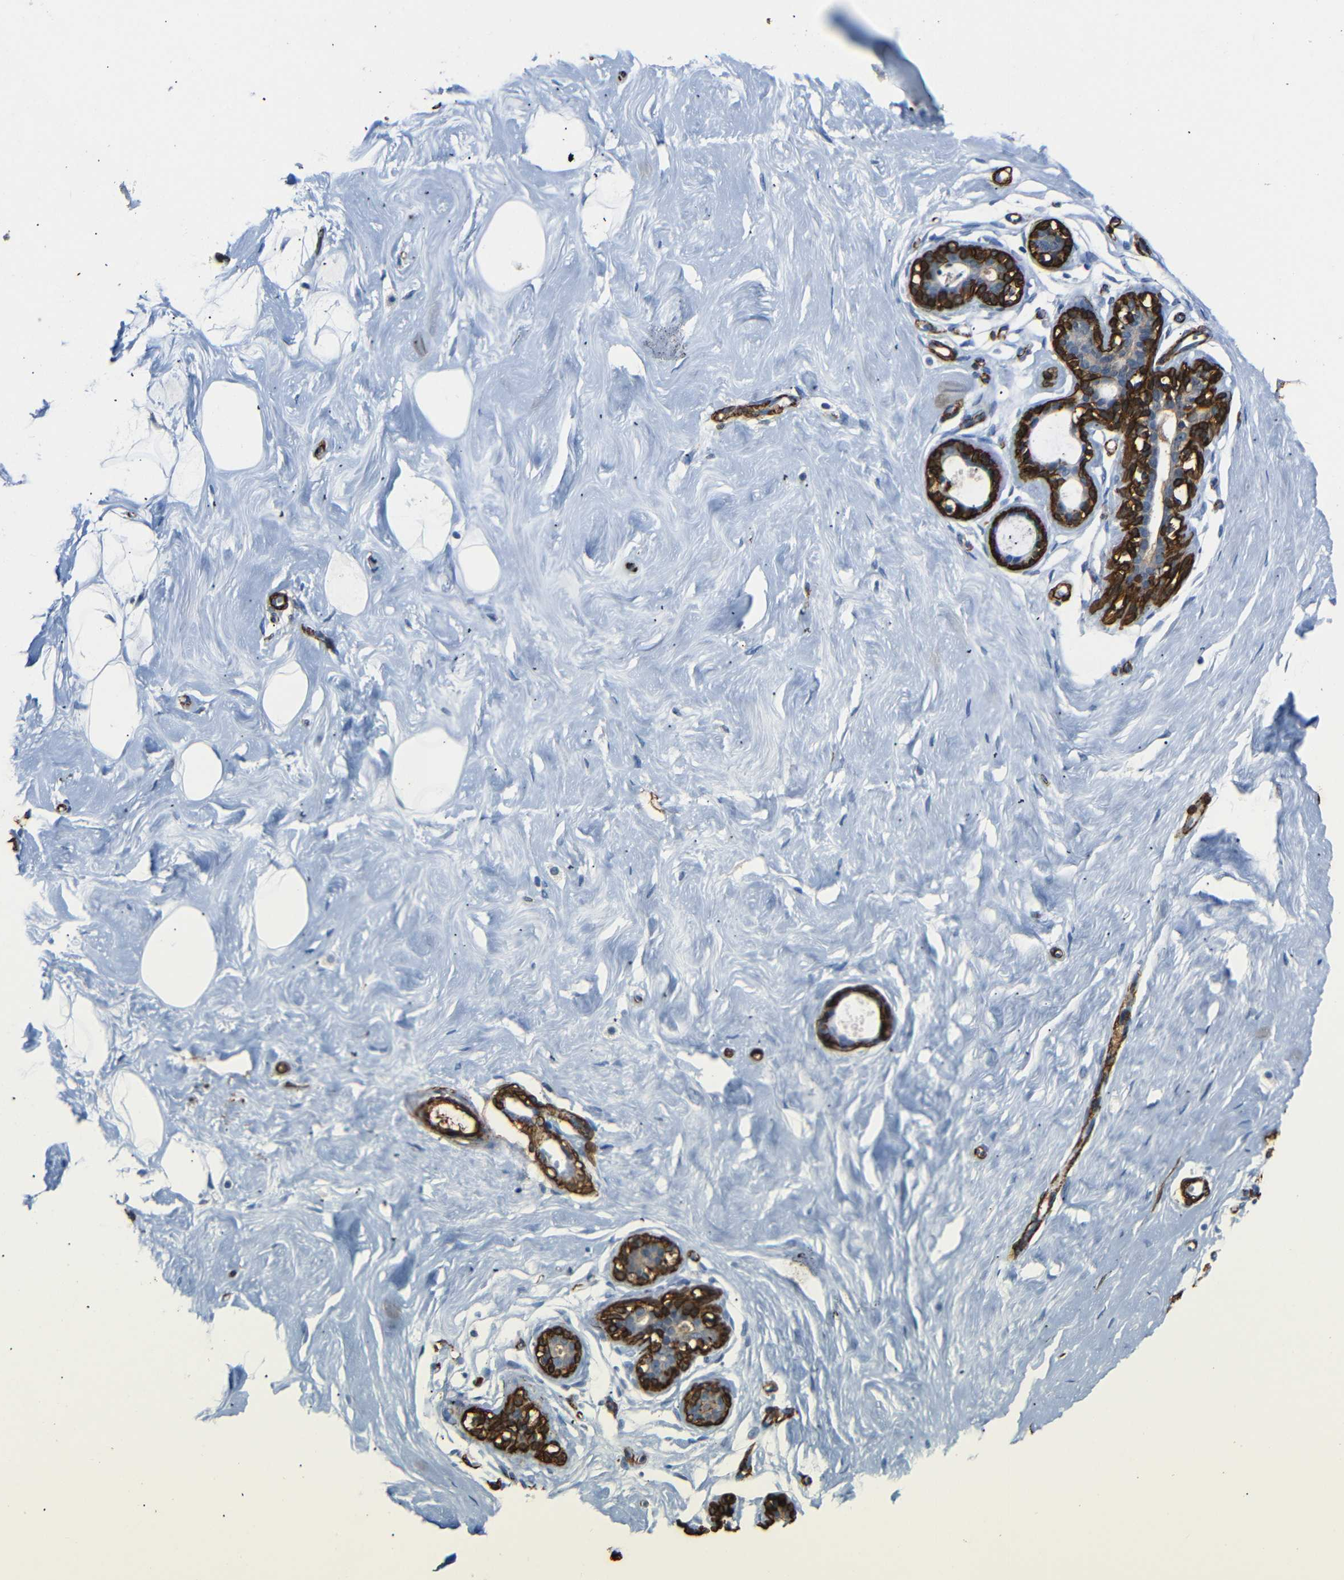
{"staining": {"intensity": "negative", "quantity": "none", "location": "none"}, "tissue": "breast", "cell_type": "Adipocytes", "image_type": "normal", "snomed": [{"axis": "morphology", "description": "Normal tissue, NOS"}, {"axis": "topography", "description": "Breast"}], "caption": "Protein analysis of benign breast shows no significant positivity in adipocytes.", "gene": "ACTA2", "patient": {"sex": "female", "age": 23}}